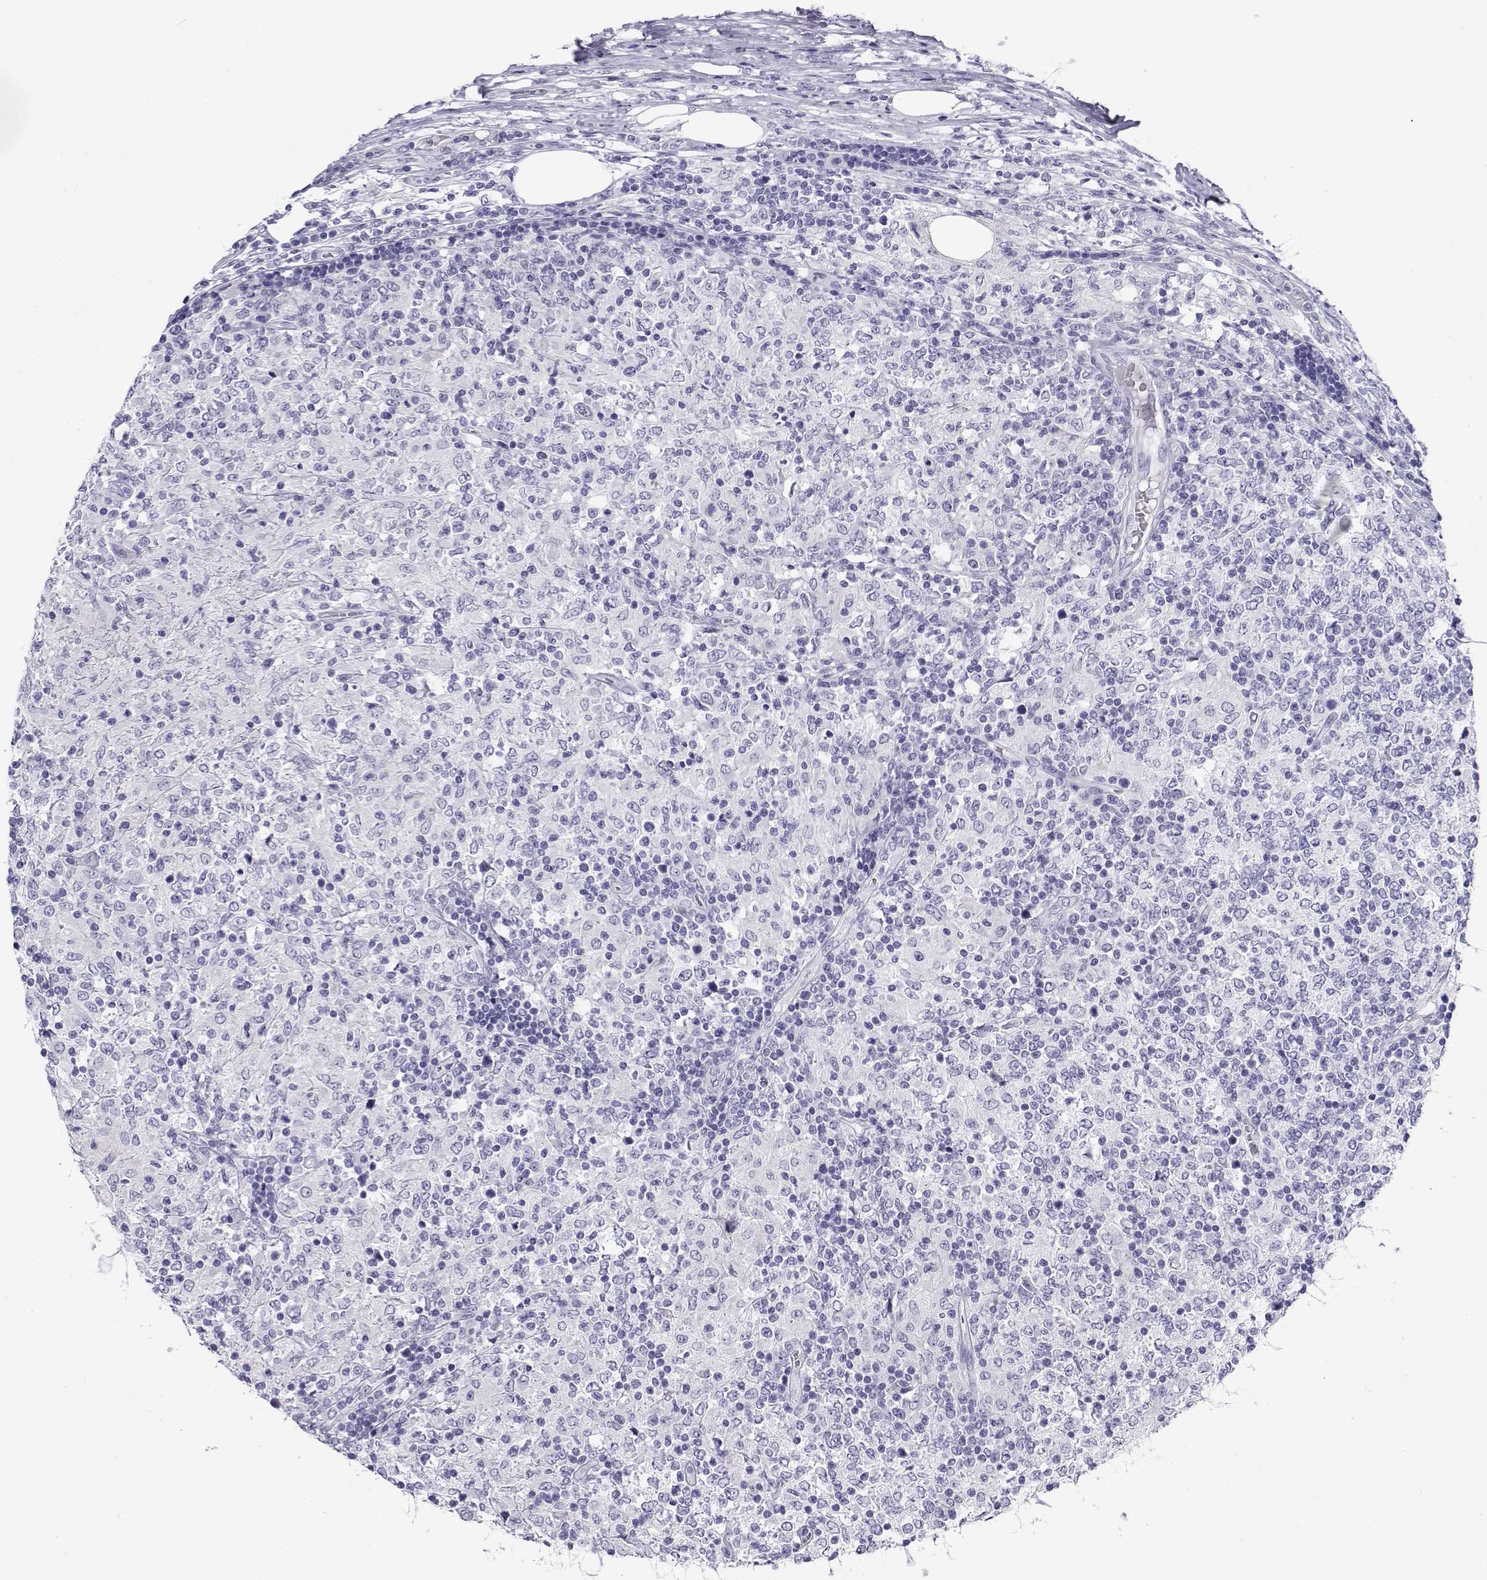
{"staining": {"intensity": "negative", "quantity": "none", "location": "none"}, "tissue": "lymphoma", "cell_type": "Tumor cells", "image_type": "cancer", "snomed": [{"axis": "morphology", "description": "Malignant lymphoma, non-Hodgkin's type, High grade"}, {"axis": "topography", "description": "Lymph node"}], "caption": "The micrograph displays no significant expression in tumor cells of malignant lymphoma, non-Hodgkin's type (high-grade).", "gene": "CABS1", "patient": {"sex": "female", "age": 84}}